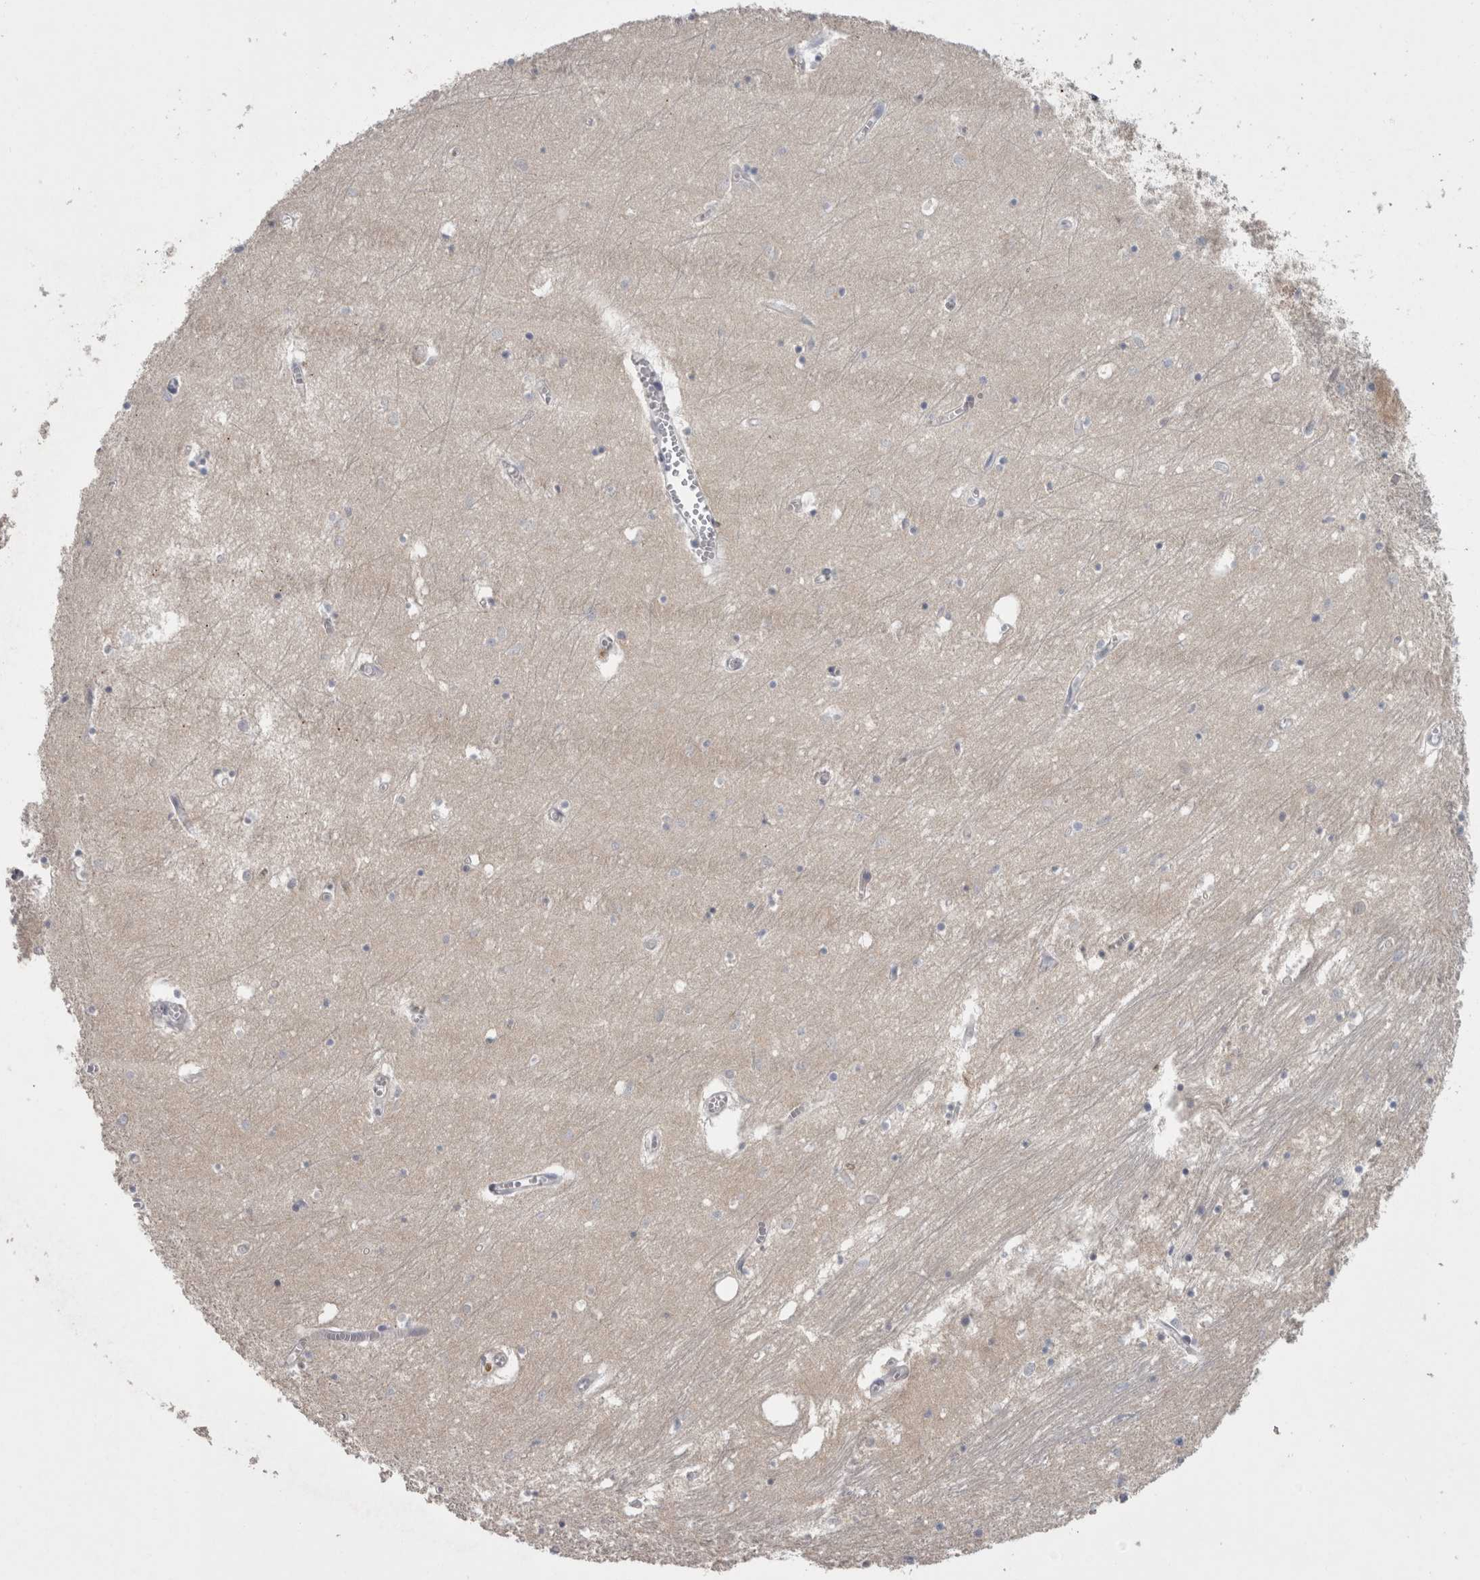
{"staining": {"intensity": "weak", "quantity": "<25%", "location": "cytoplasmic/membranous"}, "tissue": "hippocampus", "cell_type": "Glial cells", "image_type": "normal", "snomed": [{"axis": "morphology", "description": "Normal tissue, NOS"}, {"axis": "topography", "description": "Hippocampus"}], "caption": "Human hippocampus stained for a protein using immunohistochemistry (IHC) exhibits no positivity in glial cells.", "gene": "LRRC40", "patient": {"sex": "male", "age": 70}}